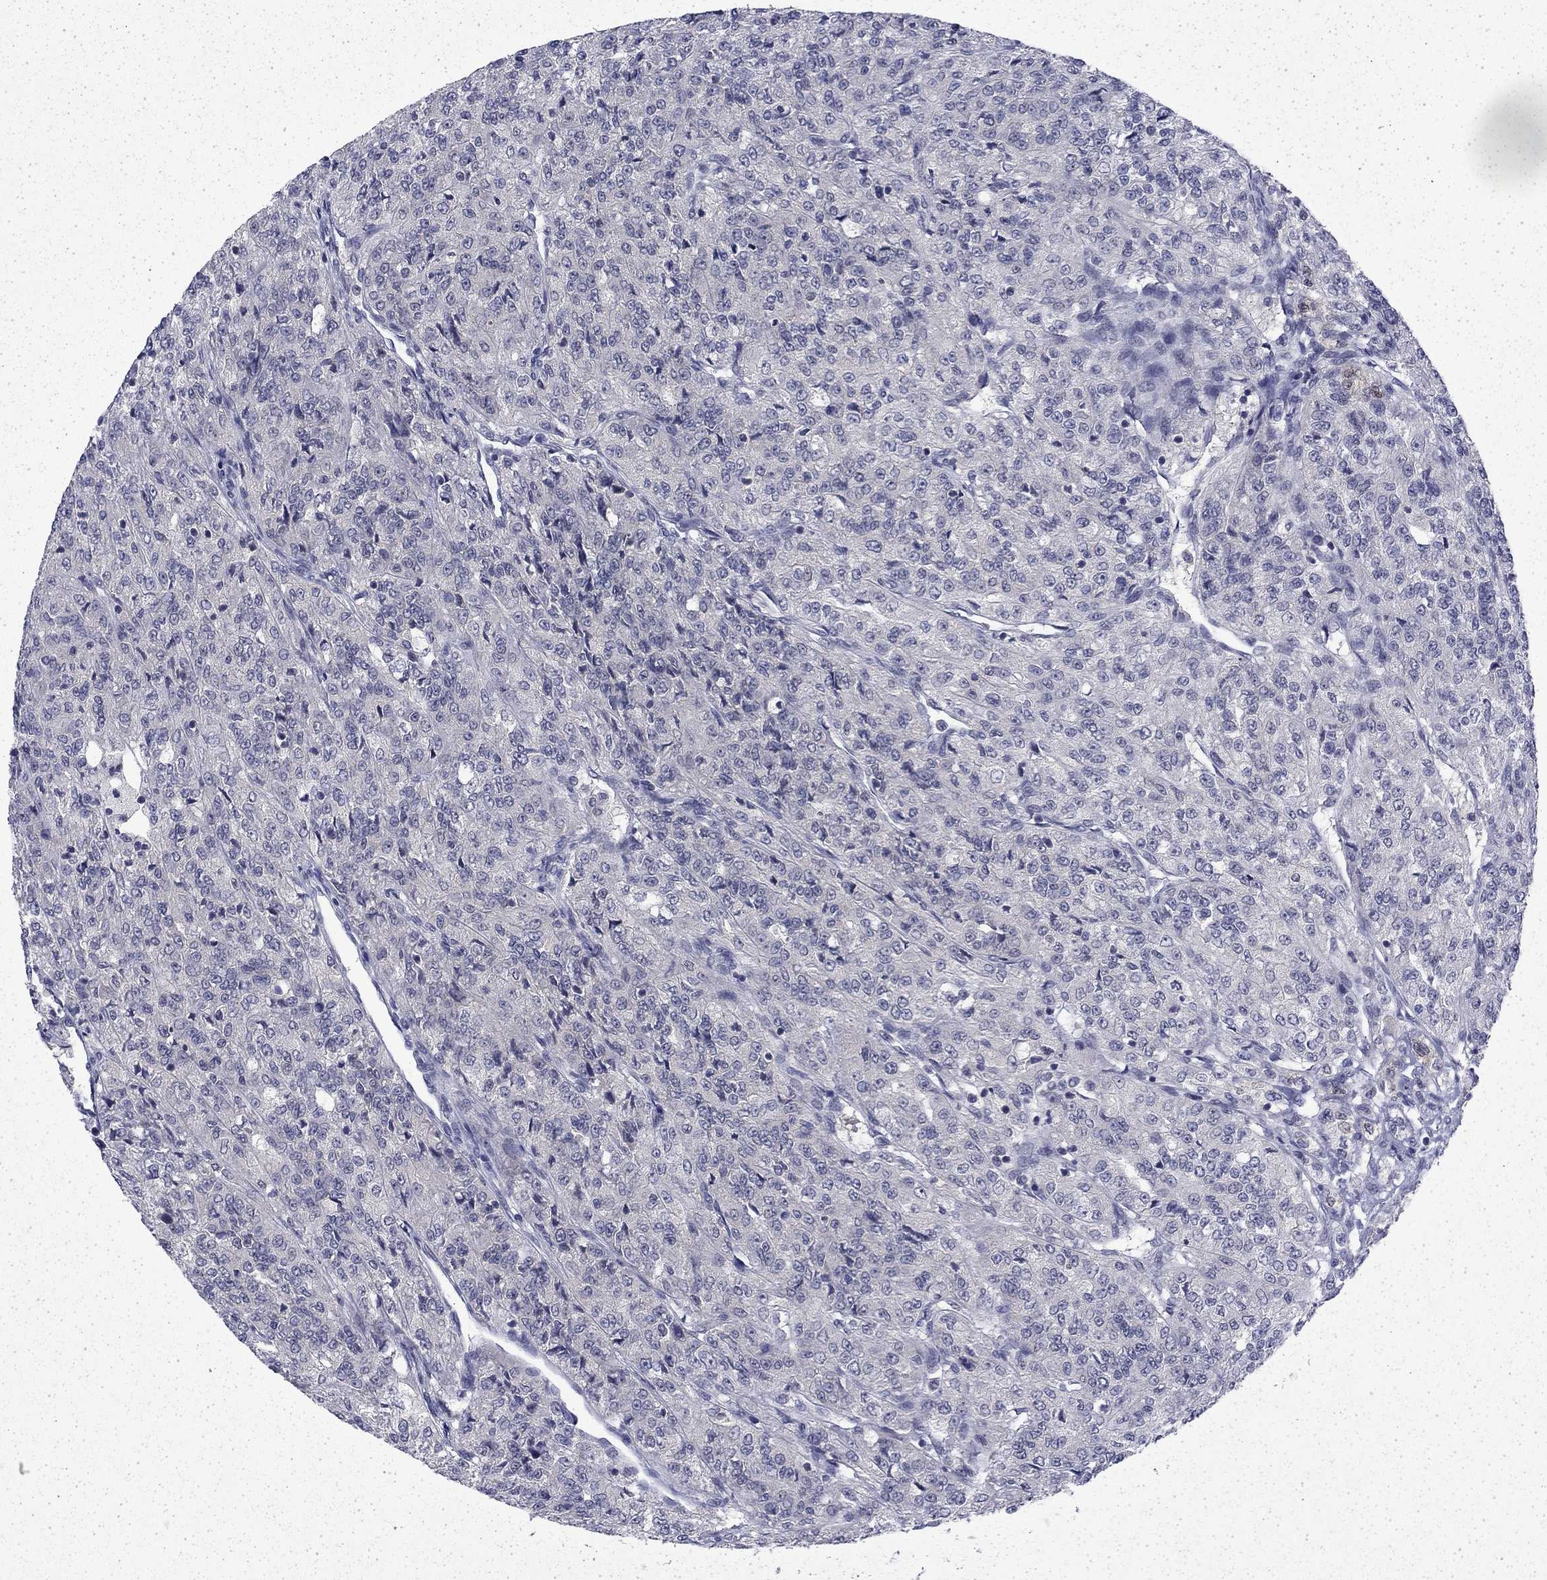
{"staining": {"intensity": "negative", "quantity": "none", "location": "none"}, "tissue": "renal cancer", "cell_type": "Tumor cells", "image_type": "cancer", "snomed": [{"axis": "morphology", "description": "Adenocarcinoma, NOS"}, {"axis": "topography", "description": "Kidney"}], "caption": "This is an IHC histopathology image of renal cancer (adenocarcinoma). There is no expression in tumor cells.", "gene": "CHAT", "patient": {"sex": "female", "age": 63}}